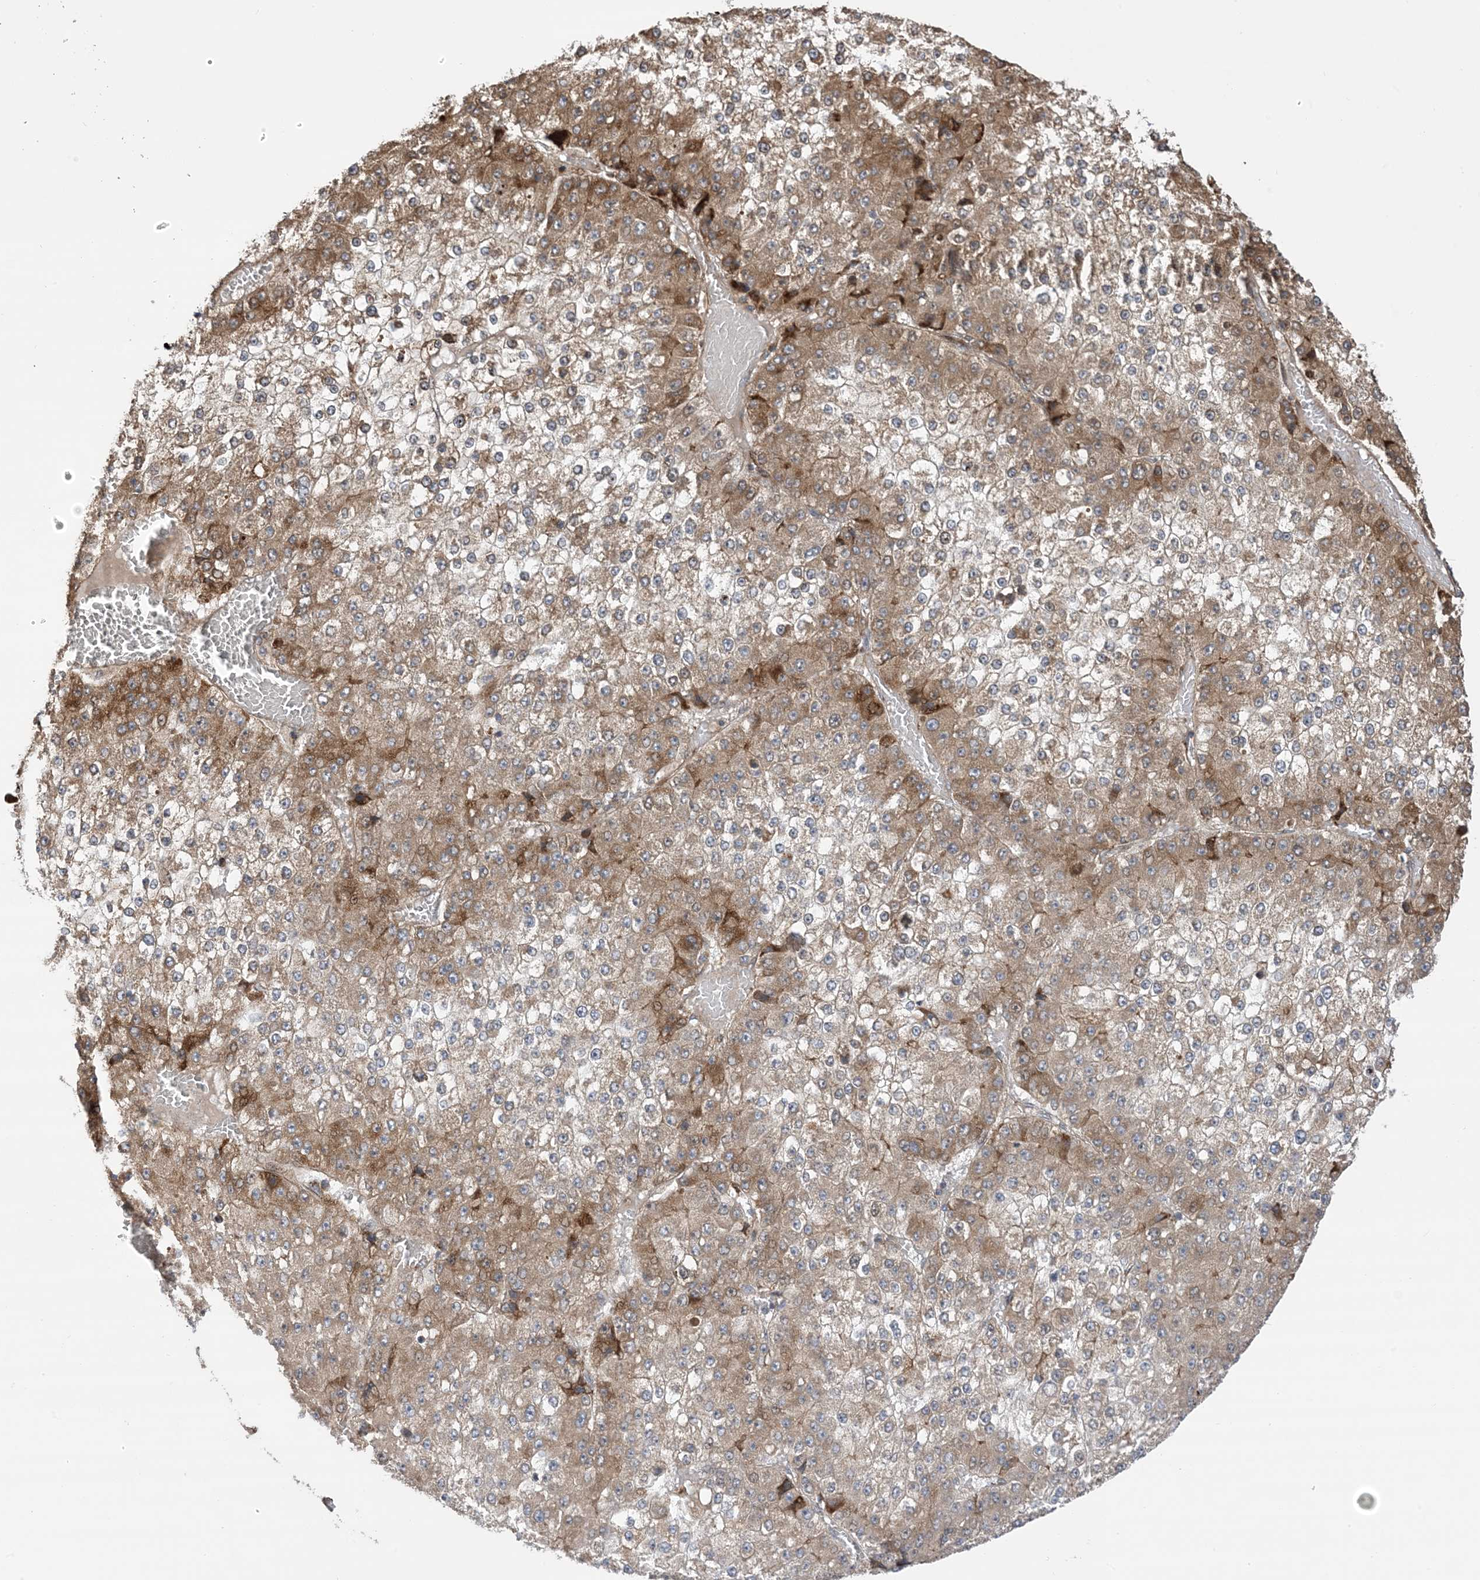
{"staining": {"intensity": "moderate", "quantity": ">75%", "location": "cytoplasmic/membranous"}, "tissue": "liver cancer", "cell_type": "Tumor cells", "image_type": "cancer", "snomed": [{"axis": "morphology", "description": "Carcinoma, Hepatocellular, NOS"}, {"axis": "topography", "description": "Liver"}], "caption": "Protein staining of liver cancer (hepatocellular carcinoma) tissue demonstrates moderate cytoplasmic/membranous staining in approximately >75% of tumor cells.", "gene": "CLEC16A", "patient": {"sex": "female", "age": 73}}